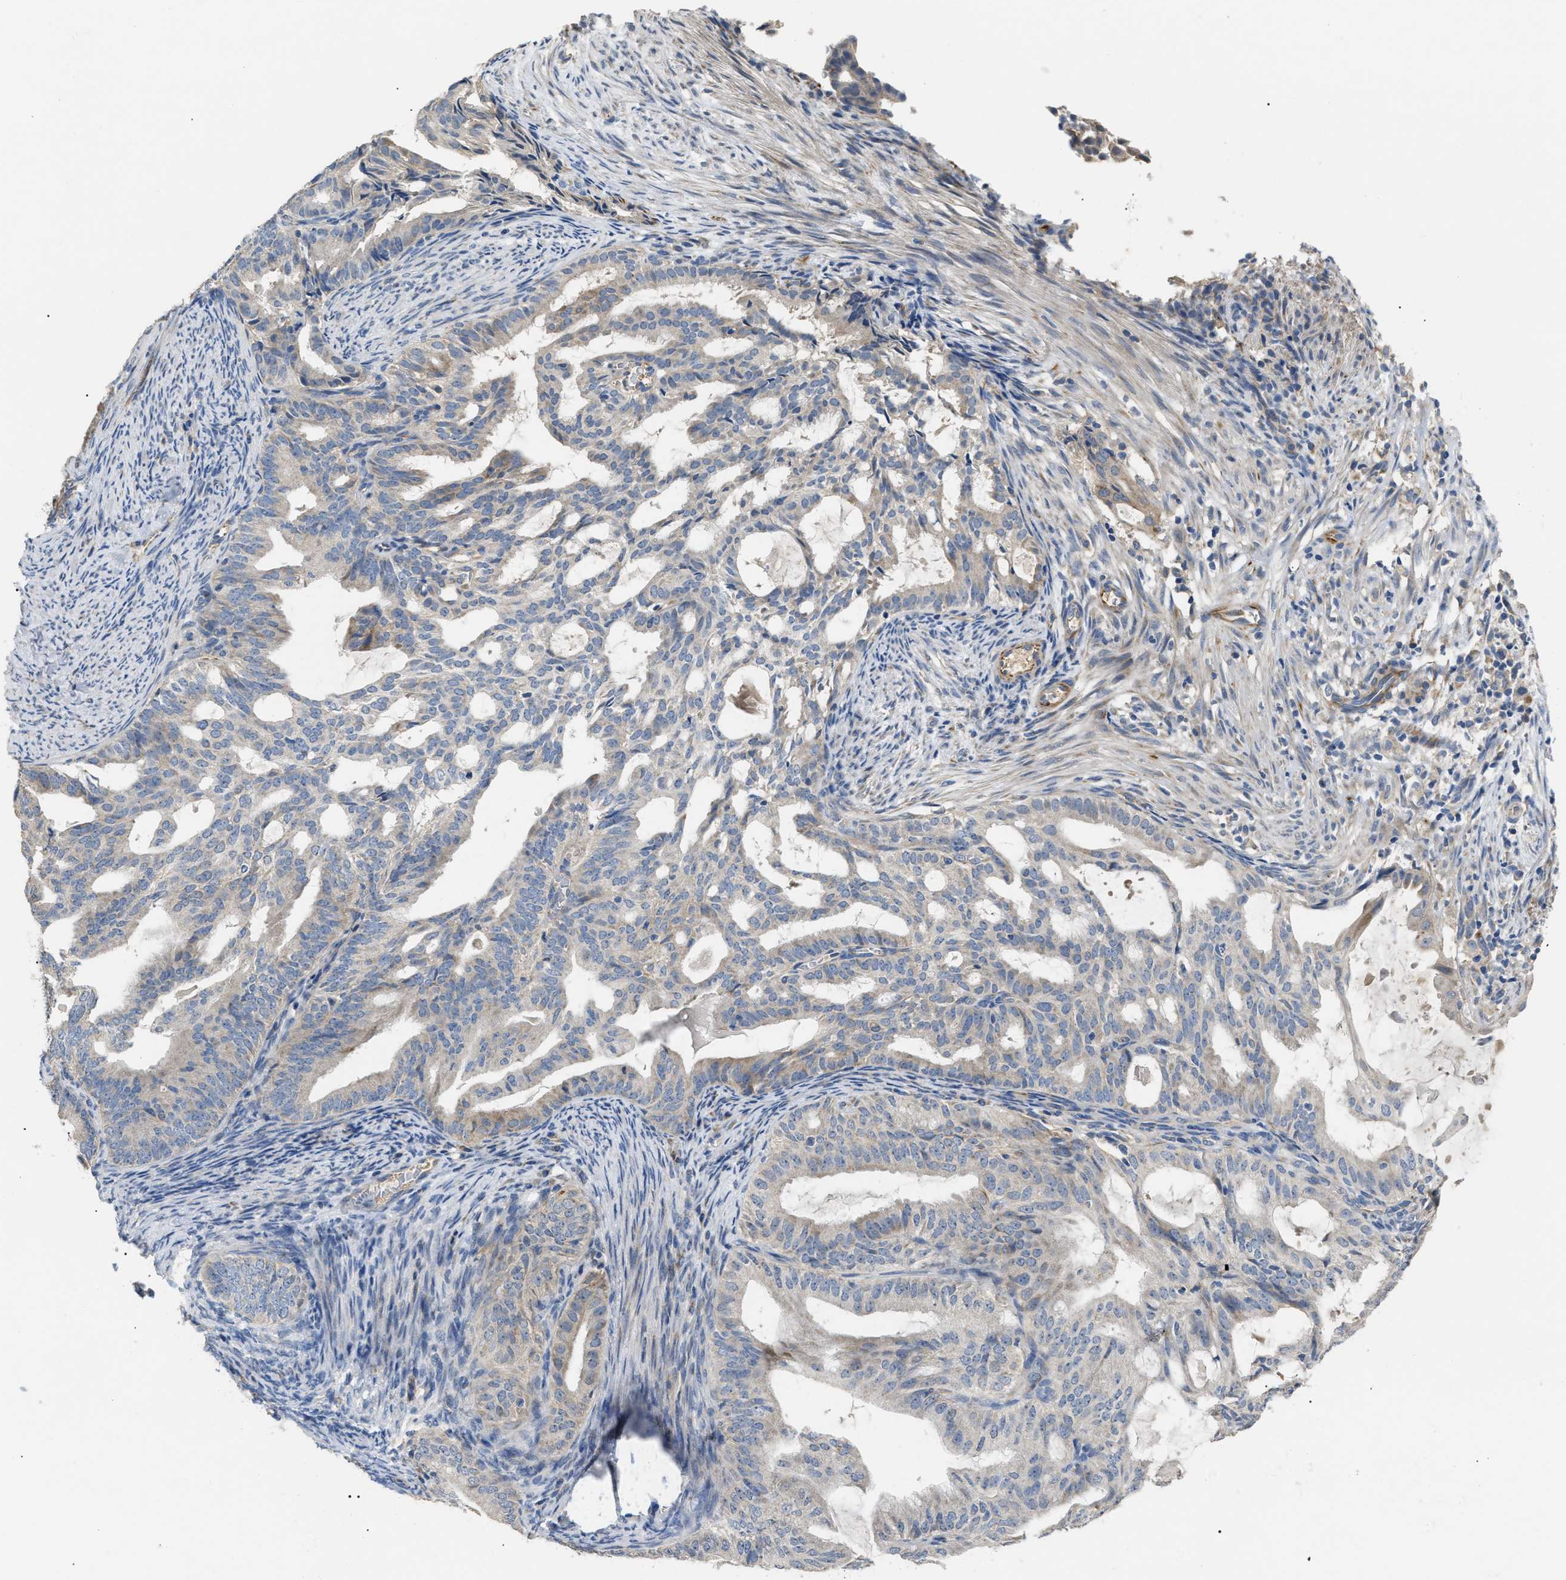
{"staining": {"intensity": "weak", "quantity": "<25%", "location": "cytoplasmic/membranous"}, "tissue": "endometrial cancer", "cell_type": "Tumor cells", "image_type": "cancer", "snomed": [{"axis": "morphology", "description": "Adenocarcinoma, NOS"}, {"axis": "topography", "description": "Endometrium"}], "caption": "An immunohistochemistry micrograph of endometrial cancer (adenocarcinoma) is shown. There is no staining in tumor cells of endometrial cancer (adenocarcinoma).", "gene": "DHX58", "patient": {"sex": "female", "age": 58}}